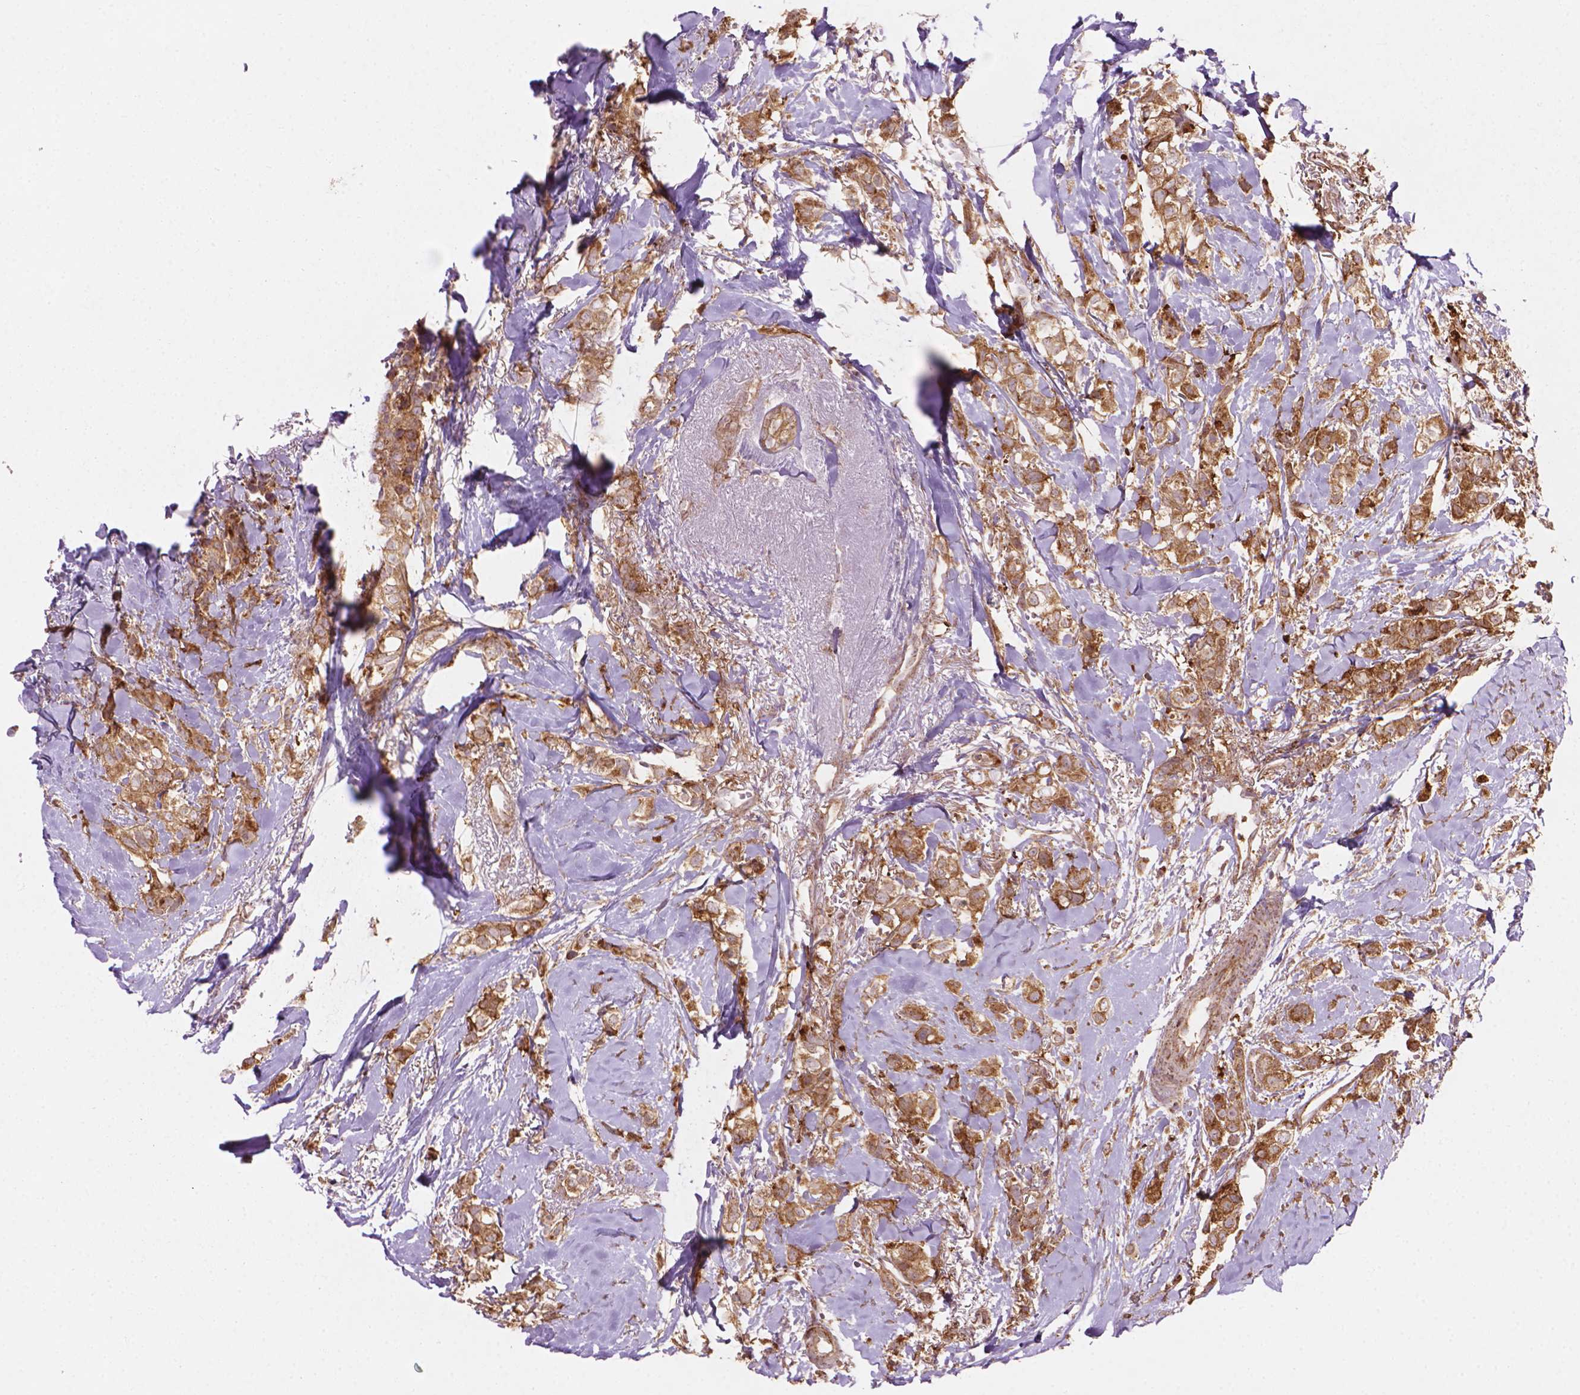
{"staining": {"intensity": "moderate", "quantity": ">75%", "location": "cytoplasmic/membranous"}, "tissue": "breast cancer", "cell_type": "Tumor cells", "image_type": "cancer", "snomed": [{"axis": "morphology", "description": "Duct carcinoma"}, {"axis": "topography", "description": "Breast"}], "caption": "The micrograph displays a brown stain indicating the presence of a protein in the cytoplasmic/membranous of tumor cells in breast invasive ductal carcinoma. (brown staining indicates protein expression, while blue staining denotes nuclei).", "gene": "VARS2", "patient": {"sex": "female", "age": 85}}